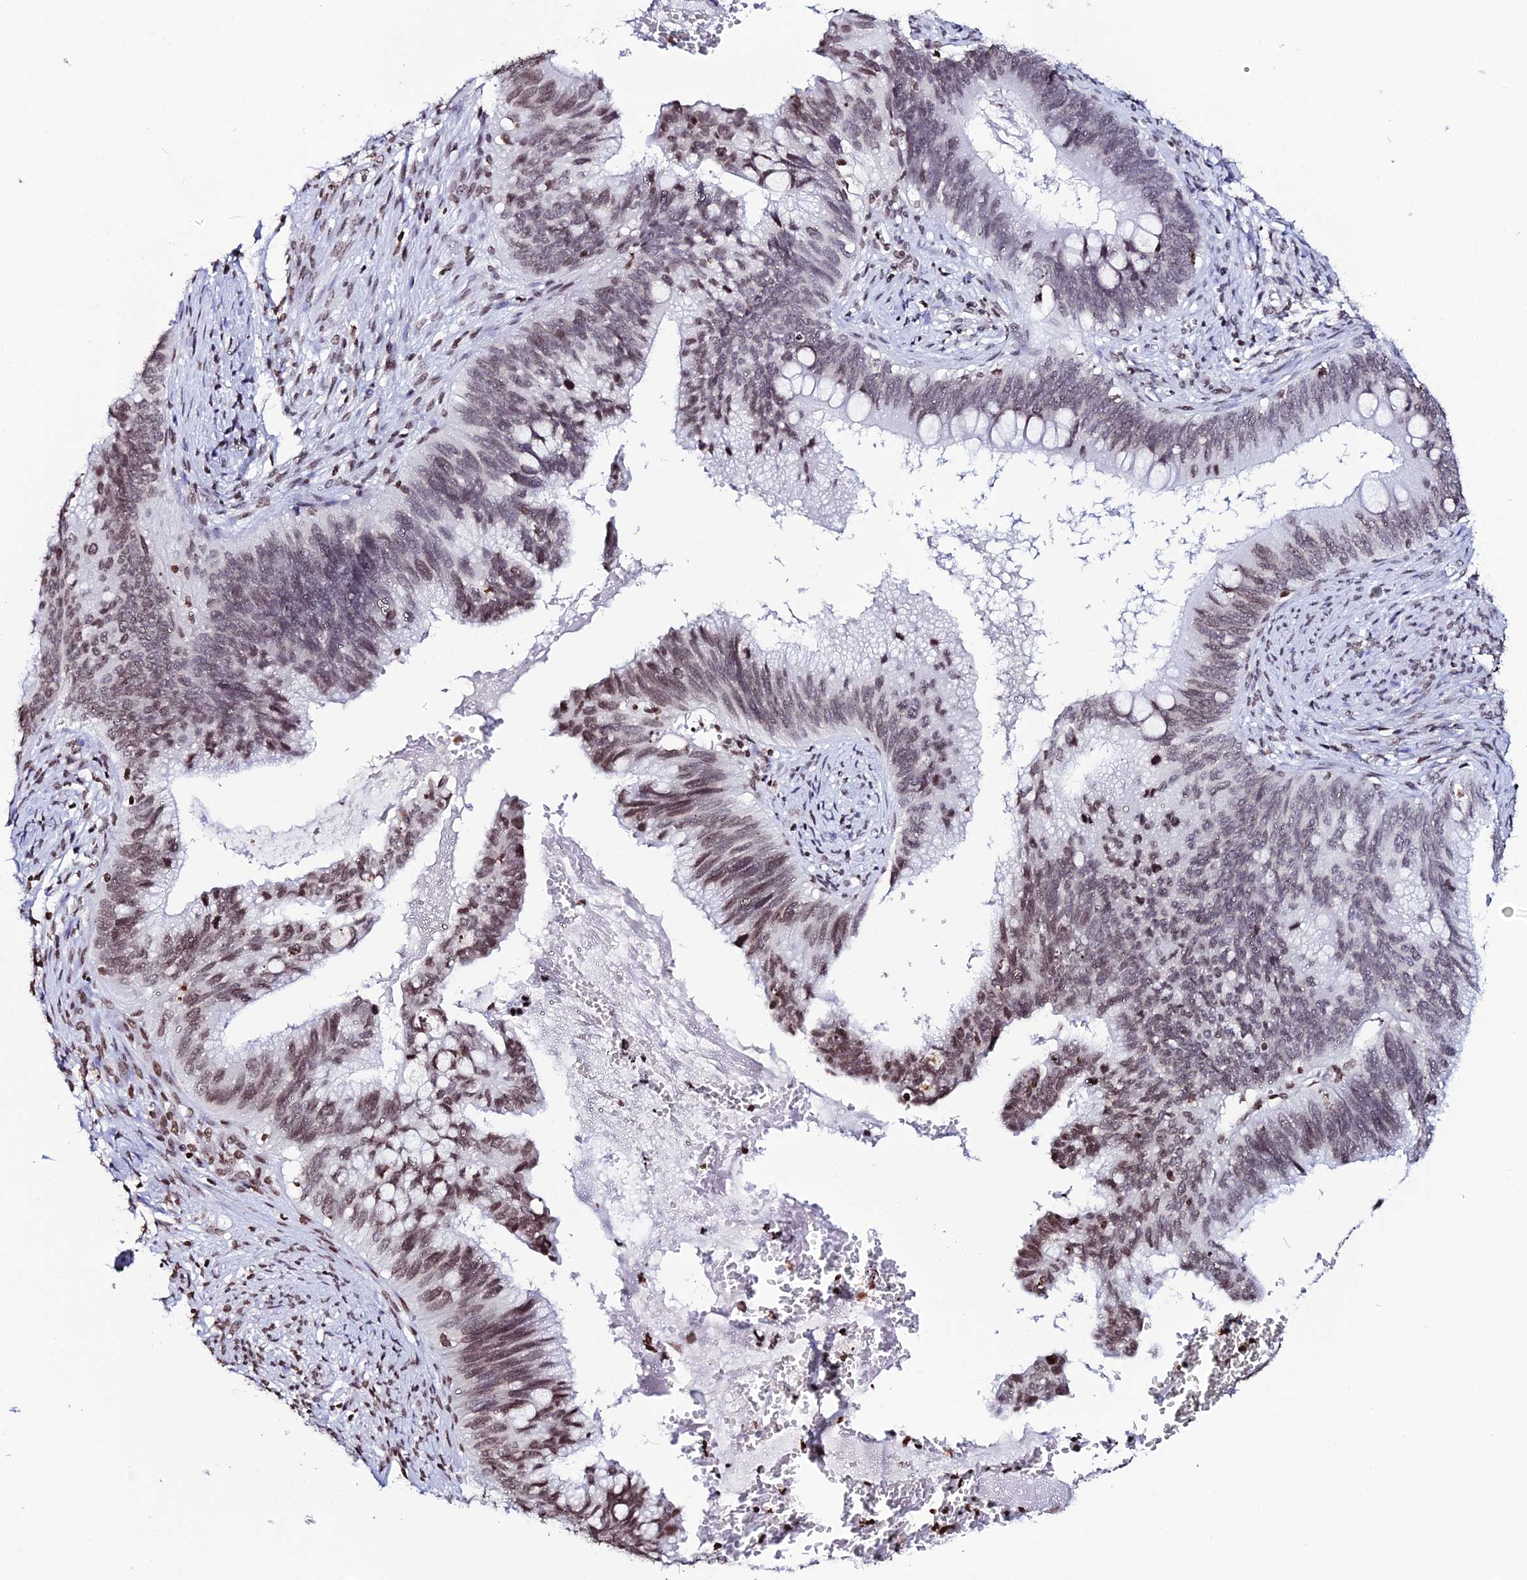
{"staining": {"intensity": "moderate", "quantity": ">75%", "location": "nuclear"}, "tissue": "cervical cancer", "cell_type": "Tumor cells", "image_type": "cancer", "snomed": [{"axis": "morphology", "description": "Adenocarcinoma, NOS"}, {"axis": "topography", "description": "Cervix"}], "caption": "Tumor cells exhibit medium levels of moderate nuclear positivity in approximately >75% of cells in human adenocarcinoma (cervical). (Brightfield microscopy of DAB IHC at high magnification).", "gene": "MACROH2A2", "patient": {"sex": "female", "age": 42}}